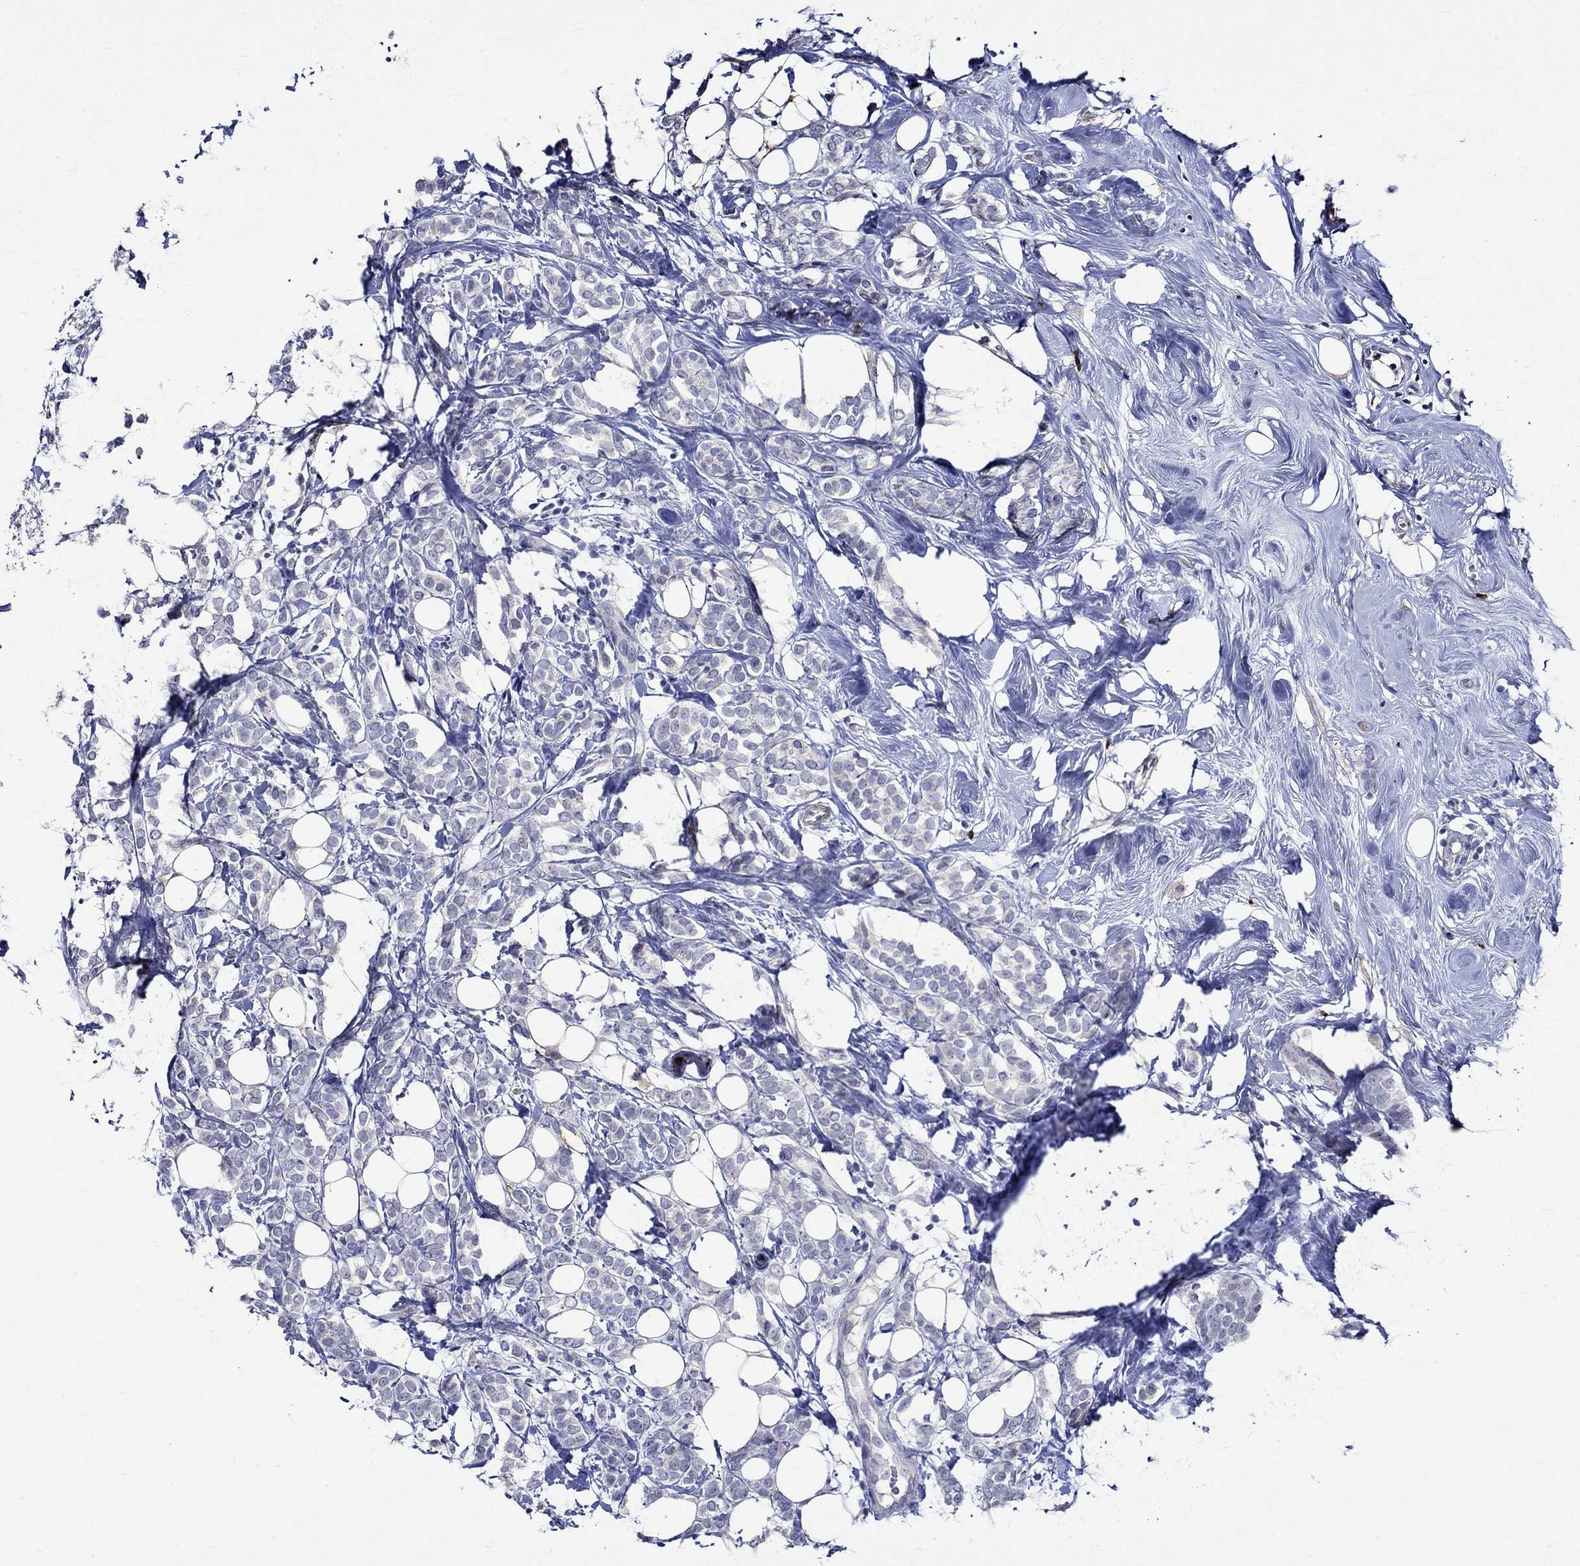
{"staining": {"intensity": "negative", "quantity": "none", "location": "none"}, "tissue": "breast cancer", "cell_type": "Tumor cells", "image_type": "cancer", "snomed": [{"axis": "morphology", "description": "Lobular carcinoma"}, {"axis": "topography", "description": "Breast"}], "caption": "Immunohistochemistry (IHC) of breast cancer displays no expression in tumor cells.", "gene": "CRYAB", "patient": {"sex": "female", "age": 49}}